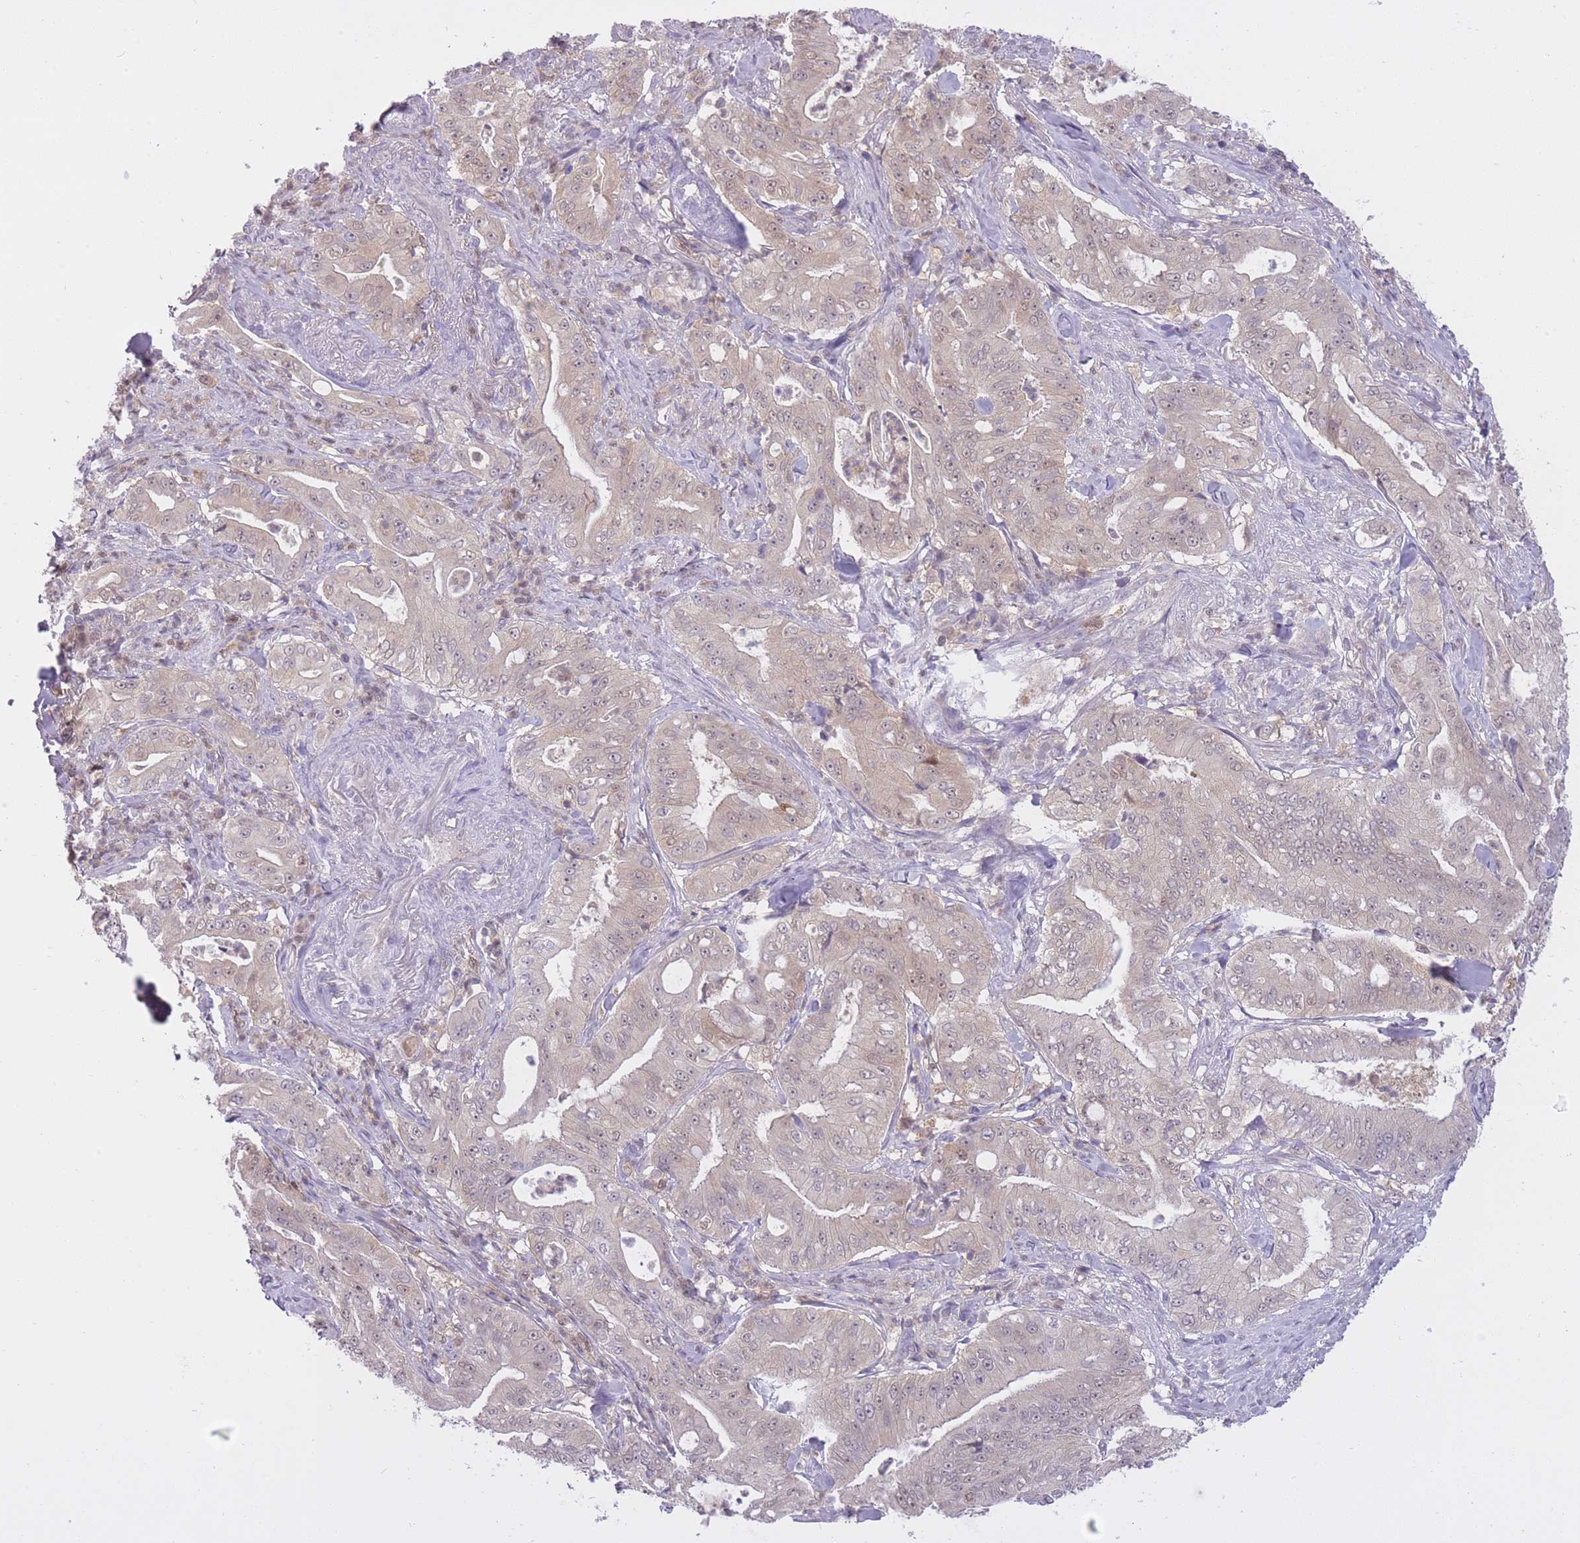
{"staining": {"intensity": "weak", "quantity": ">75%", "location": "nuclear"}, "tissue": "pancreatic cancer", "cell_type": "Tumor cells", "image_type": "cancer", "snomed": [{"axis": "morphology", "description": "Adenocarcinoma, NOS"}, {"axis": "topography", "description": "Pancreas"}], "caption": "A high-resolution micrograph shows IHC staining of pancreatic adenocarcinoma, which shows weak nuclear positivity in approximately >75% of tumor cells.", "gene": "CXorf38", "patient": {"sex": "male", "age": 71}}